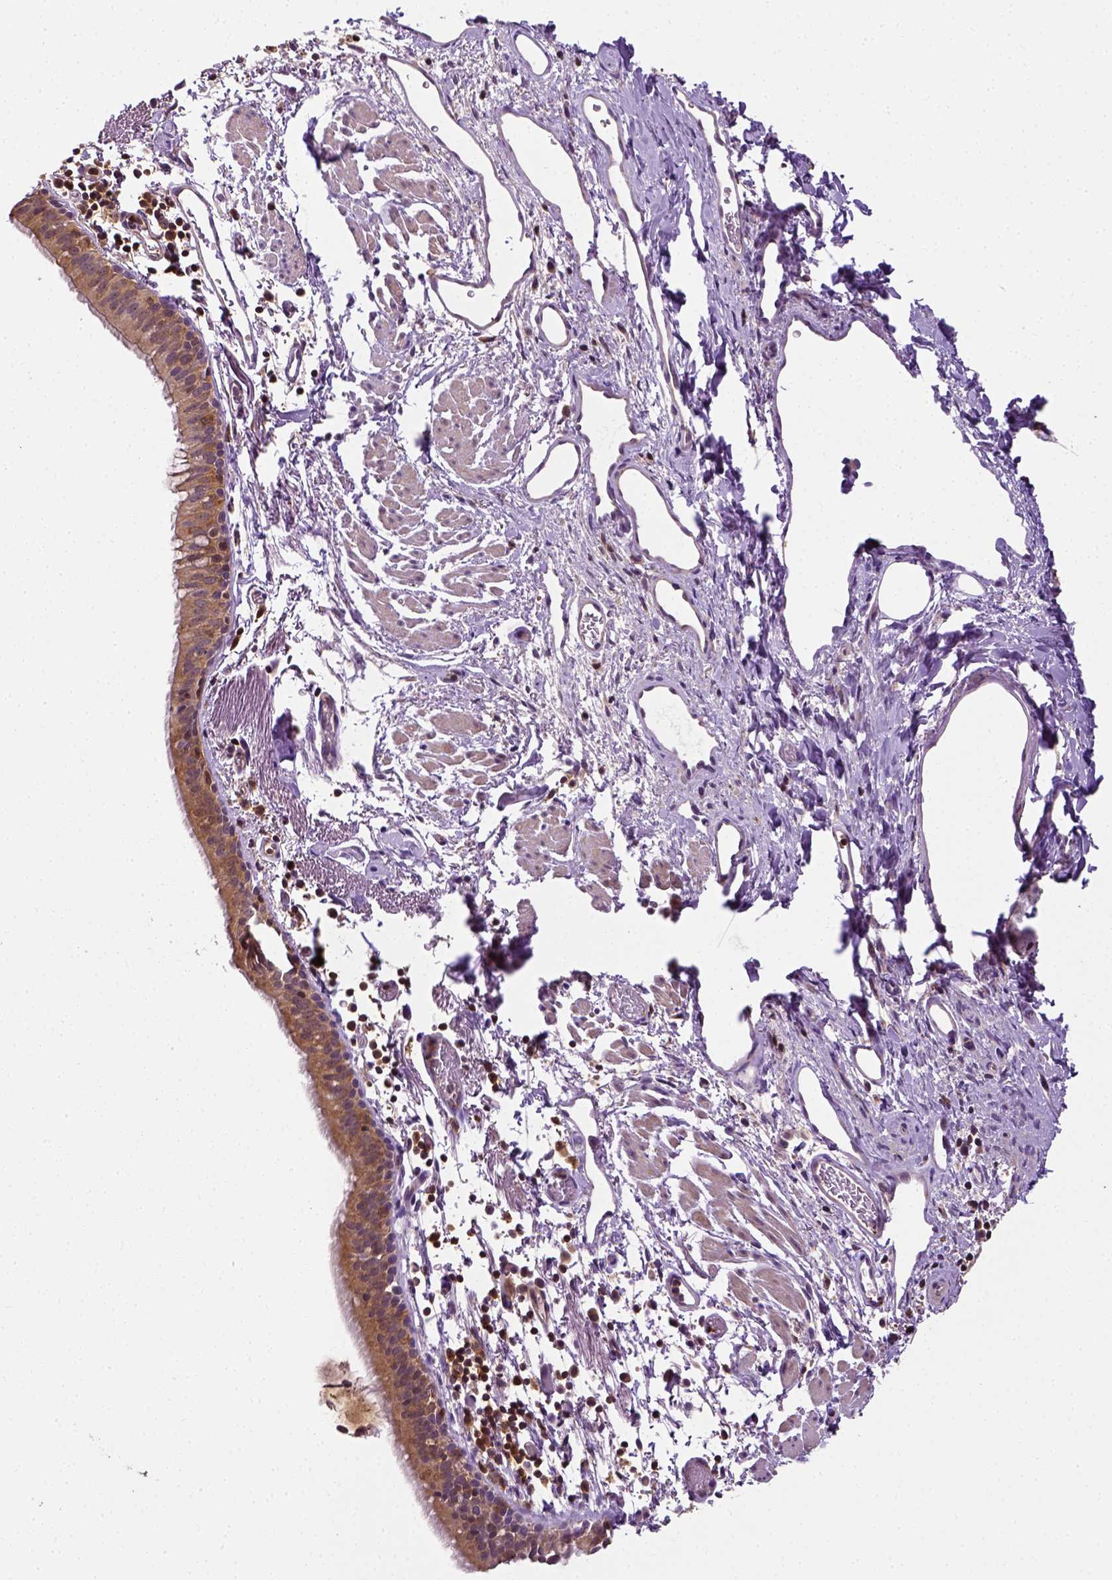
{"staining": {"intensity": "moderate", "quantity": ">75%", "location": "cytoplasmic/membranous"}, "tissue": "bronchus", "cell_type": "Respiratory epithelial cells", "image_type": "normal", "snomed": [{"axis": "morphology", "description": "Normal tissue, NOS"}, {"axis": "morphology", "description": "Adenocarcinoma, NOS"}, {"axis": "topography", "description": "Bronchus"}], "caption": "Bronchus stained with DAB (3,3'-diaminobenzidine) IHC demonstrates medium levels of moderate cytoplasmic/membranous staining in approximately >75% of respiratory epithelial cells. The staining was performed using DAB, with brown indicating positive protein expression. Nuclei are stained blue with hematoxylin.", "gene": "MATK", "patient": {"sex": "male", "age": 68}}